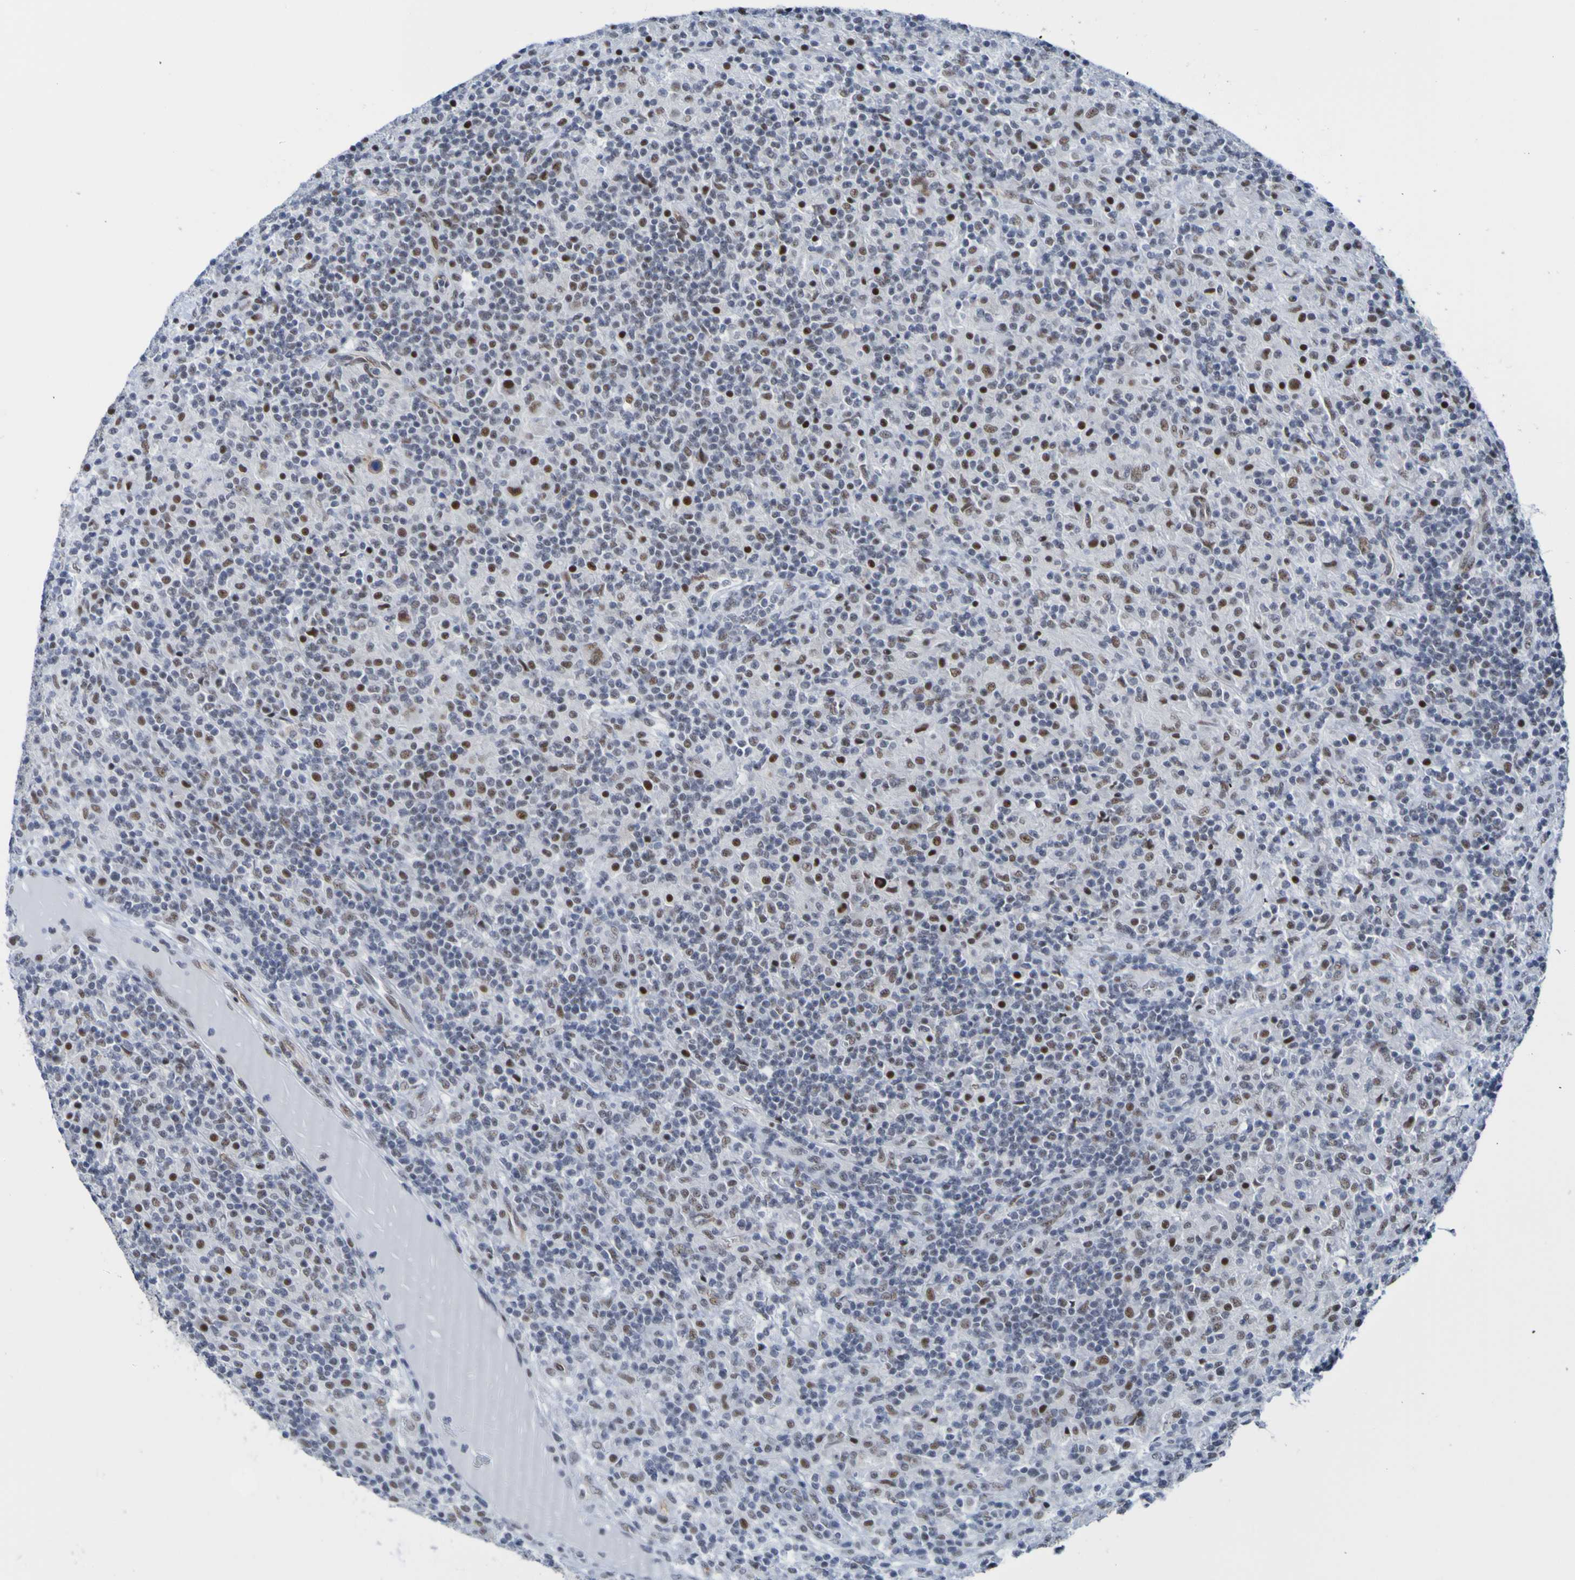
{"staining": {"intensity": "strong", "quantity": "<25%", "location": "nuclear"}, "tissue": "lymphoma", "cell_type": "Tumor cells", "image_type": "cancer", "snomed": [{"axis": "morphology", "description": "Hodgkin's disease, NOS"}, {"axis": "topography", "description": "Lymph node"}], "caption": "Protein staining demonstrates strong nuclear positivity in approximately <25% of tumor cells in Hodgkin's disease.", "gene": "CDC5L", "patient": {"sex": "male", "age": 70}}